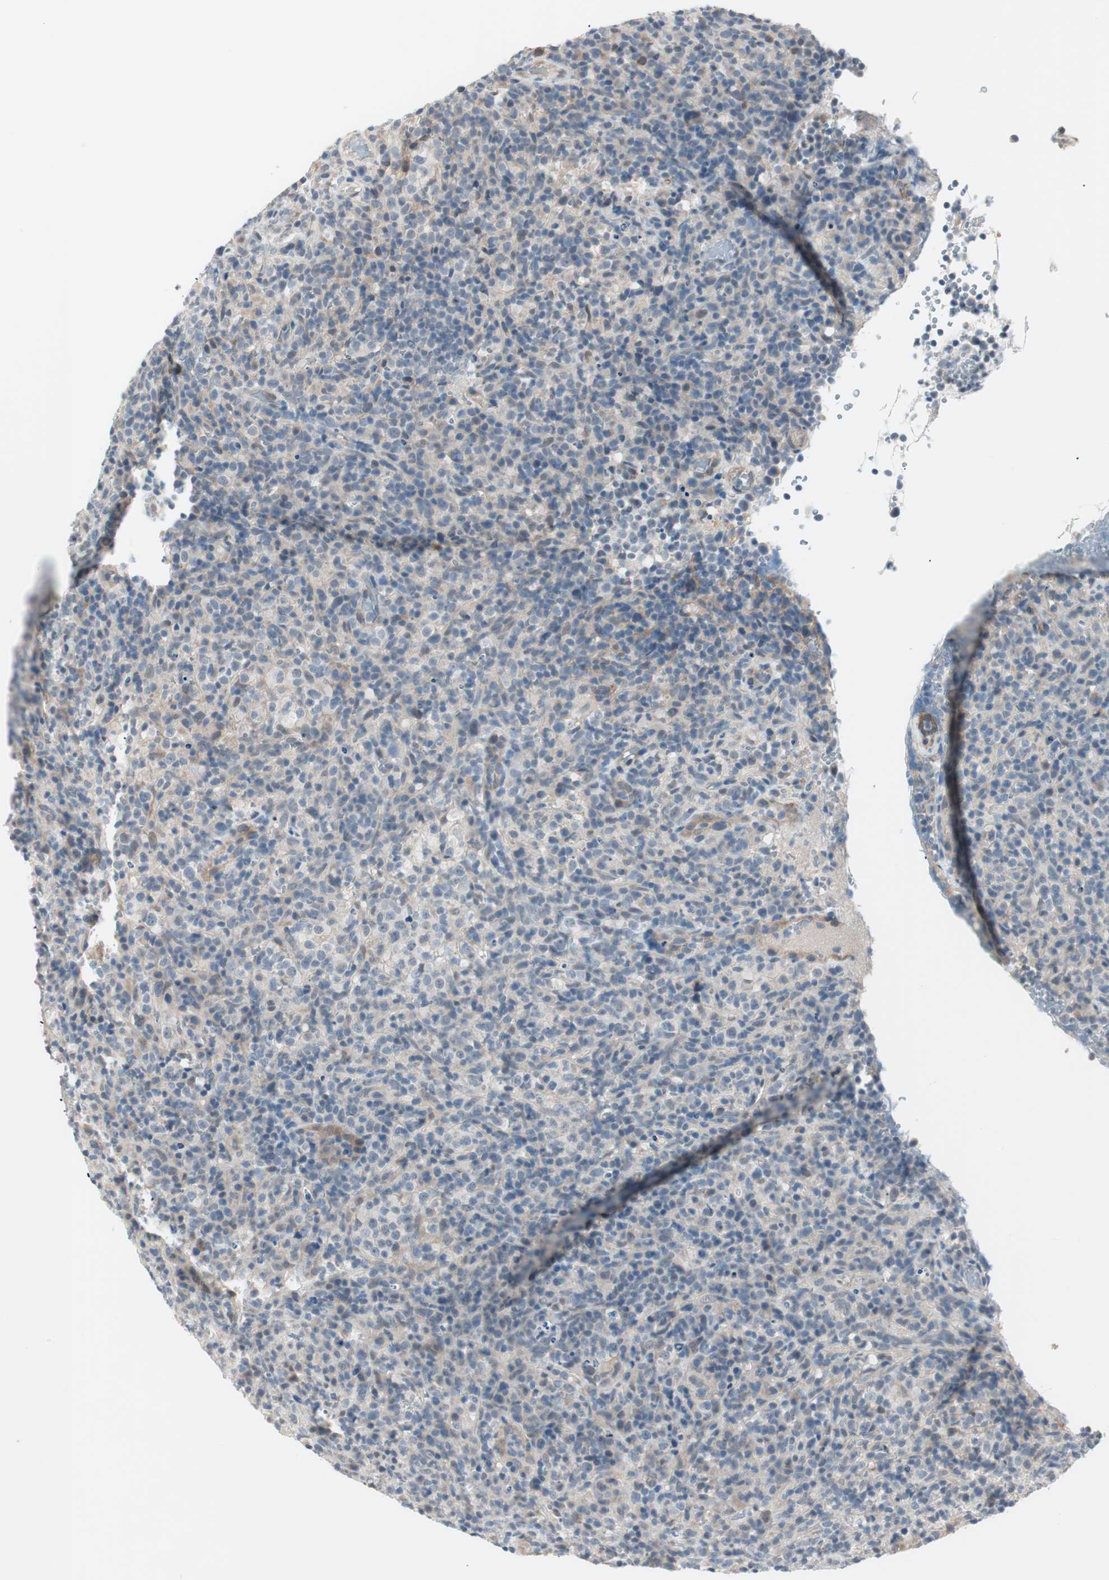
{"staining": {"intensity": "weak", "quantity": "25%-75%", "location": "cytoplasmic/membranous"}, "tissue": "lymphoma", "cell_type": "Tumor cells", "image_type": "cancer", "snomed": [{"axis": "morphology", "description": "Malignant lymphoma, non-Hodgkin's type, High grade"}, {"axis": "topography", "description": "Lymph node"}], "caption": "Brown immunohistochemical staining in human lymphoma demonstrates weak cytoplasmic/membranous expression in about 25%-75% of tumor cells. (IHC, brightfield microscopy, high magnification).", "gene": "ITGB4", "patient": {"sex": "female", "age": 76}}